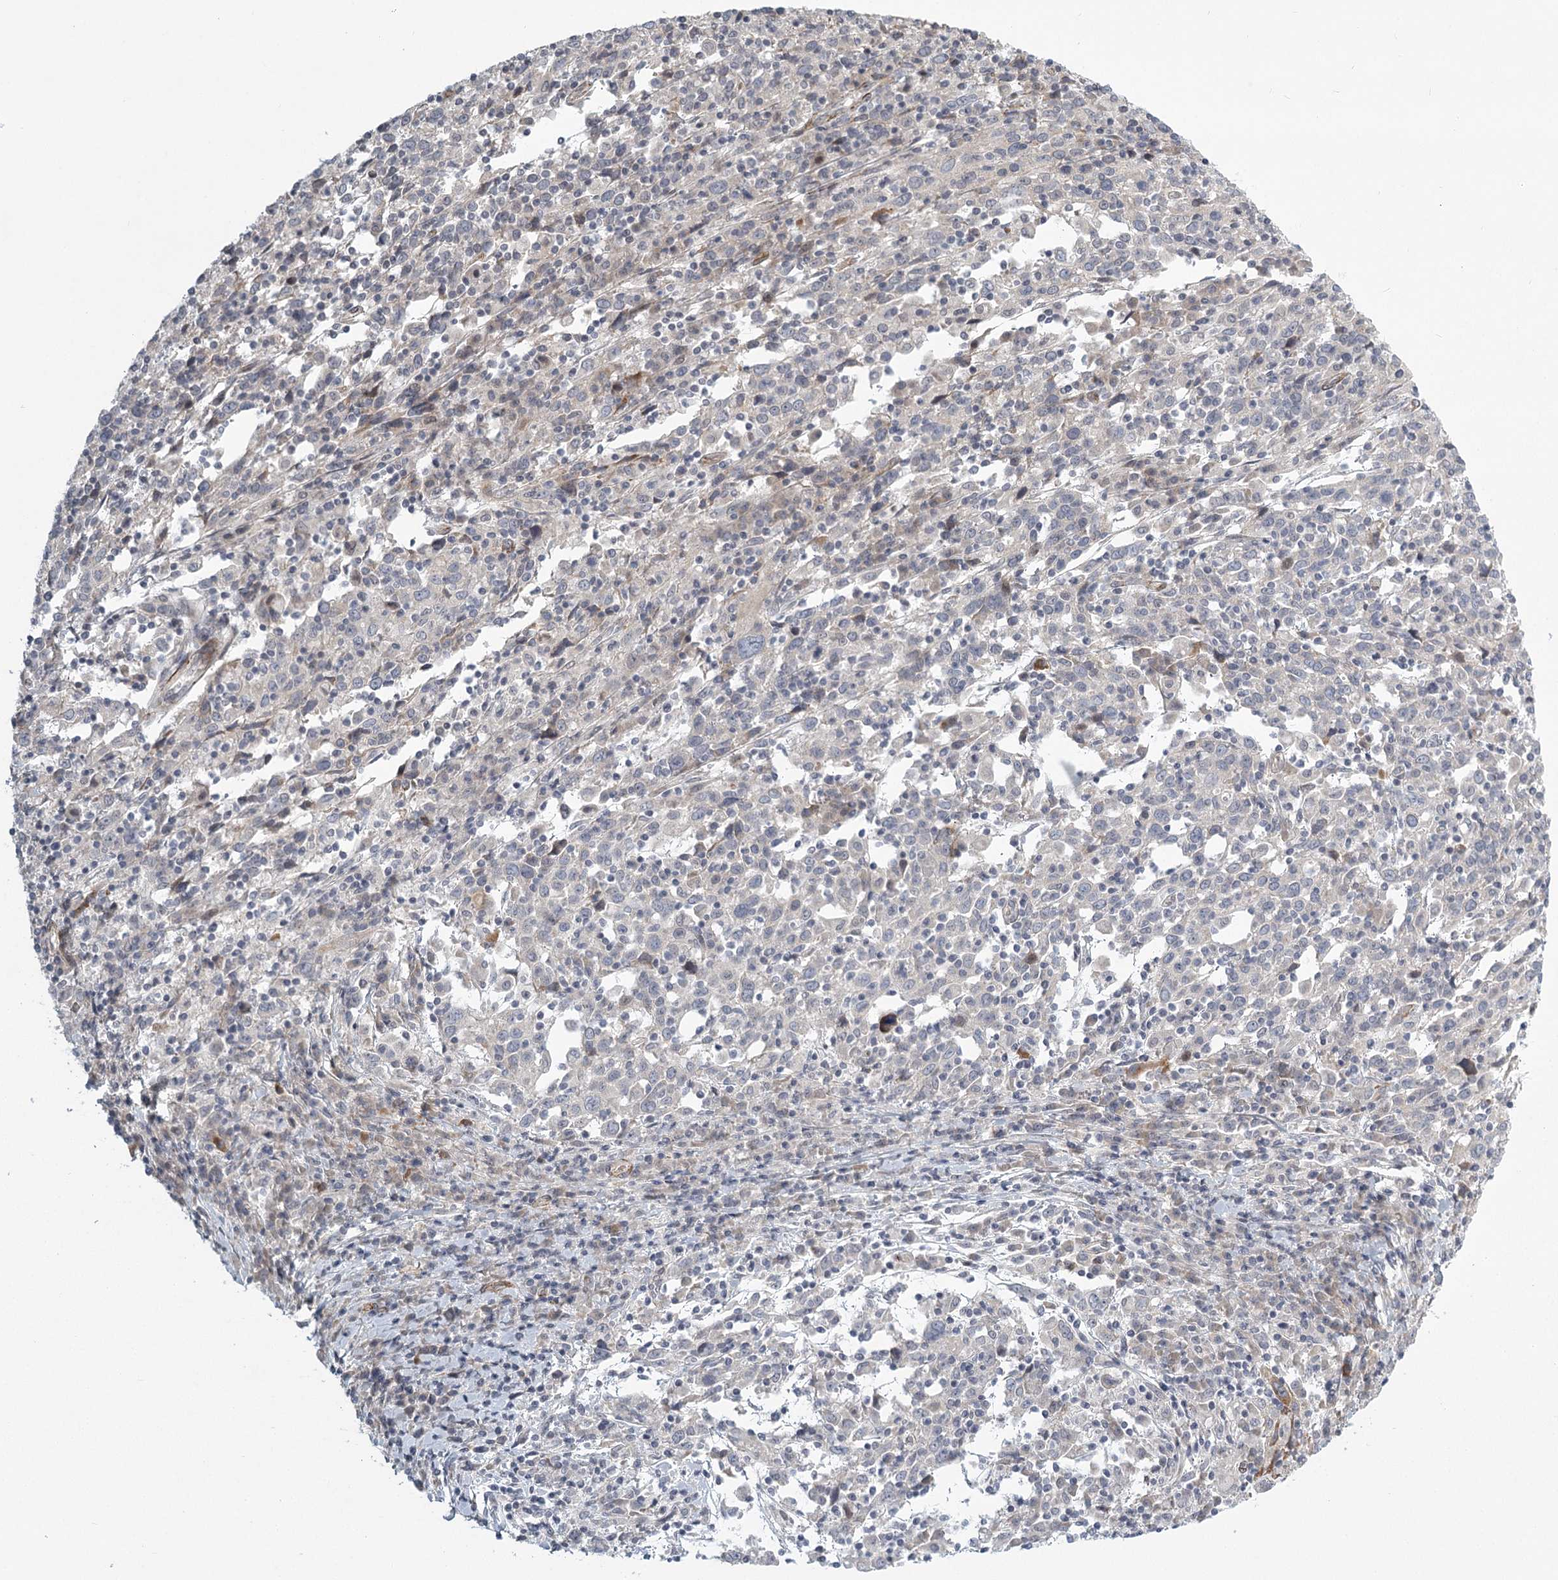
{"staining": {"intensity": "negative", "quantity": "none", "location": "none"}, "tissue": "cervical cancer", "cell_type": "Tumor cells", "image_type": "cancer", "snomed": [{"axis": "morphology", "description": "Squamous cell carcinoma, NOS"}, {"axis": "topography", "description": "Cervix"}], "caption": "IHC of cervical squamous cell carcinoma exhibits no staining in tumor cells. The staining is performed using DAB (3,3'-diaminobenzidine) brown chromogen with nuclei counter-stained in using hematoxylin.", "gene": "MEPE", "patient": {"sex": "female", "age": 46}}